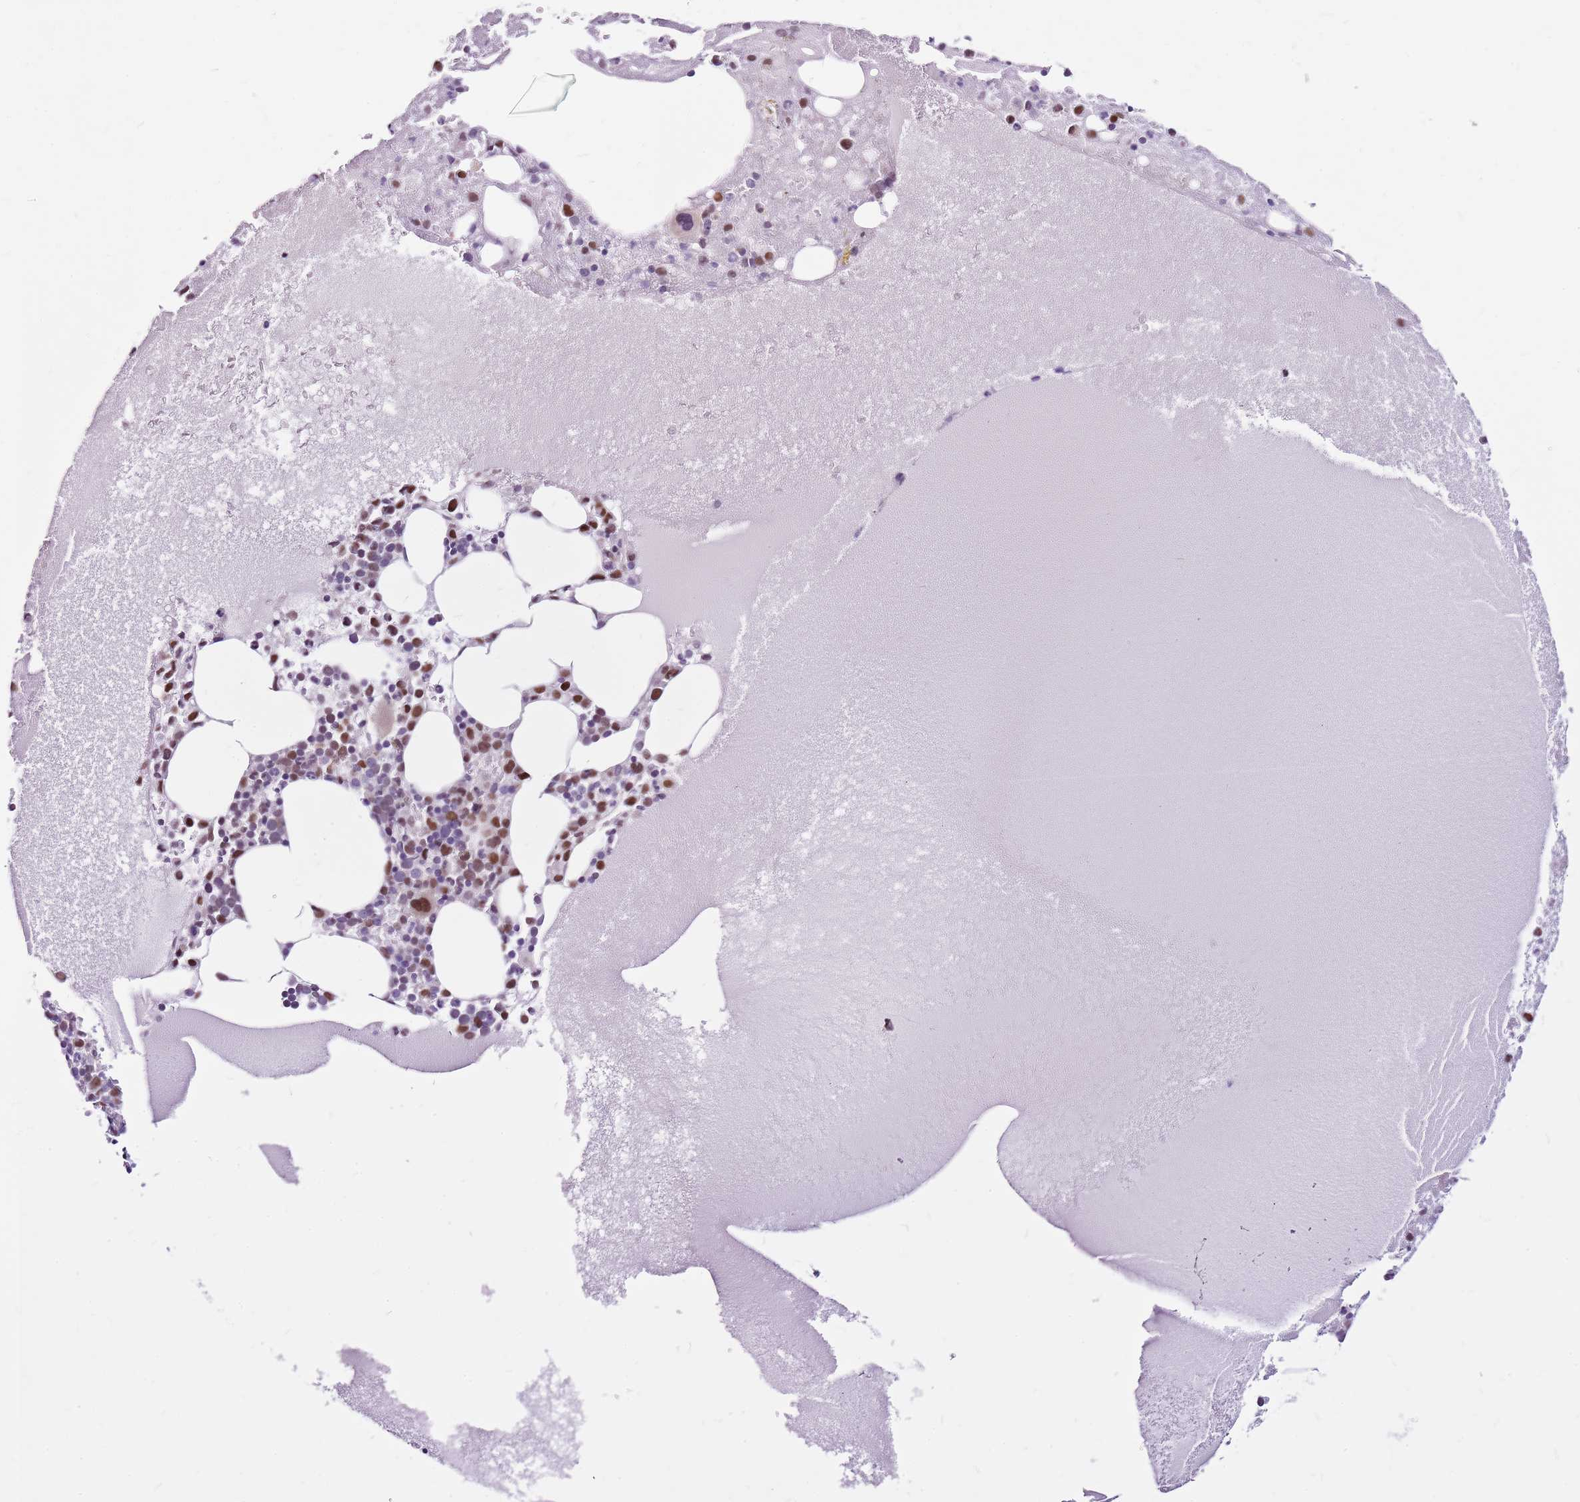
{"staining": {"intensity": "moderate", "quantity": "25%-75%", "location": "nuclear"}, "tissue": "bone marrow", "cell_type": "Hematopoietic cells", "image_type": "normal", "snomed": [{"axis": "morphology", "description": "Normal tissue, NOS"}, {"axis": "topography", "description": "Bone marrow"}], "caption": "This is an image of immunohistochemistry (IHC) staining of unremarkable bone marrow, which shows moderate staining in the nuclear of hematopoietic cells.", "gene": "POLE3", "patient": {"sex": "male", "age": 61}}